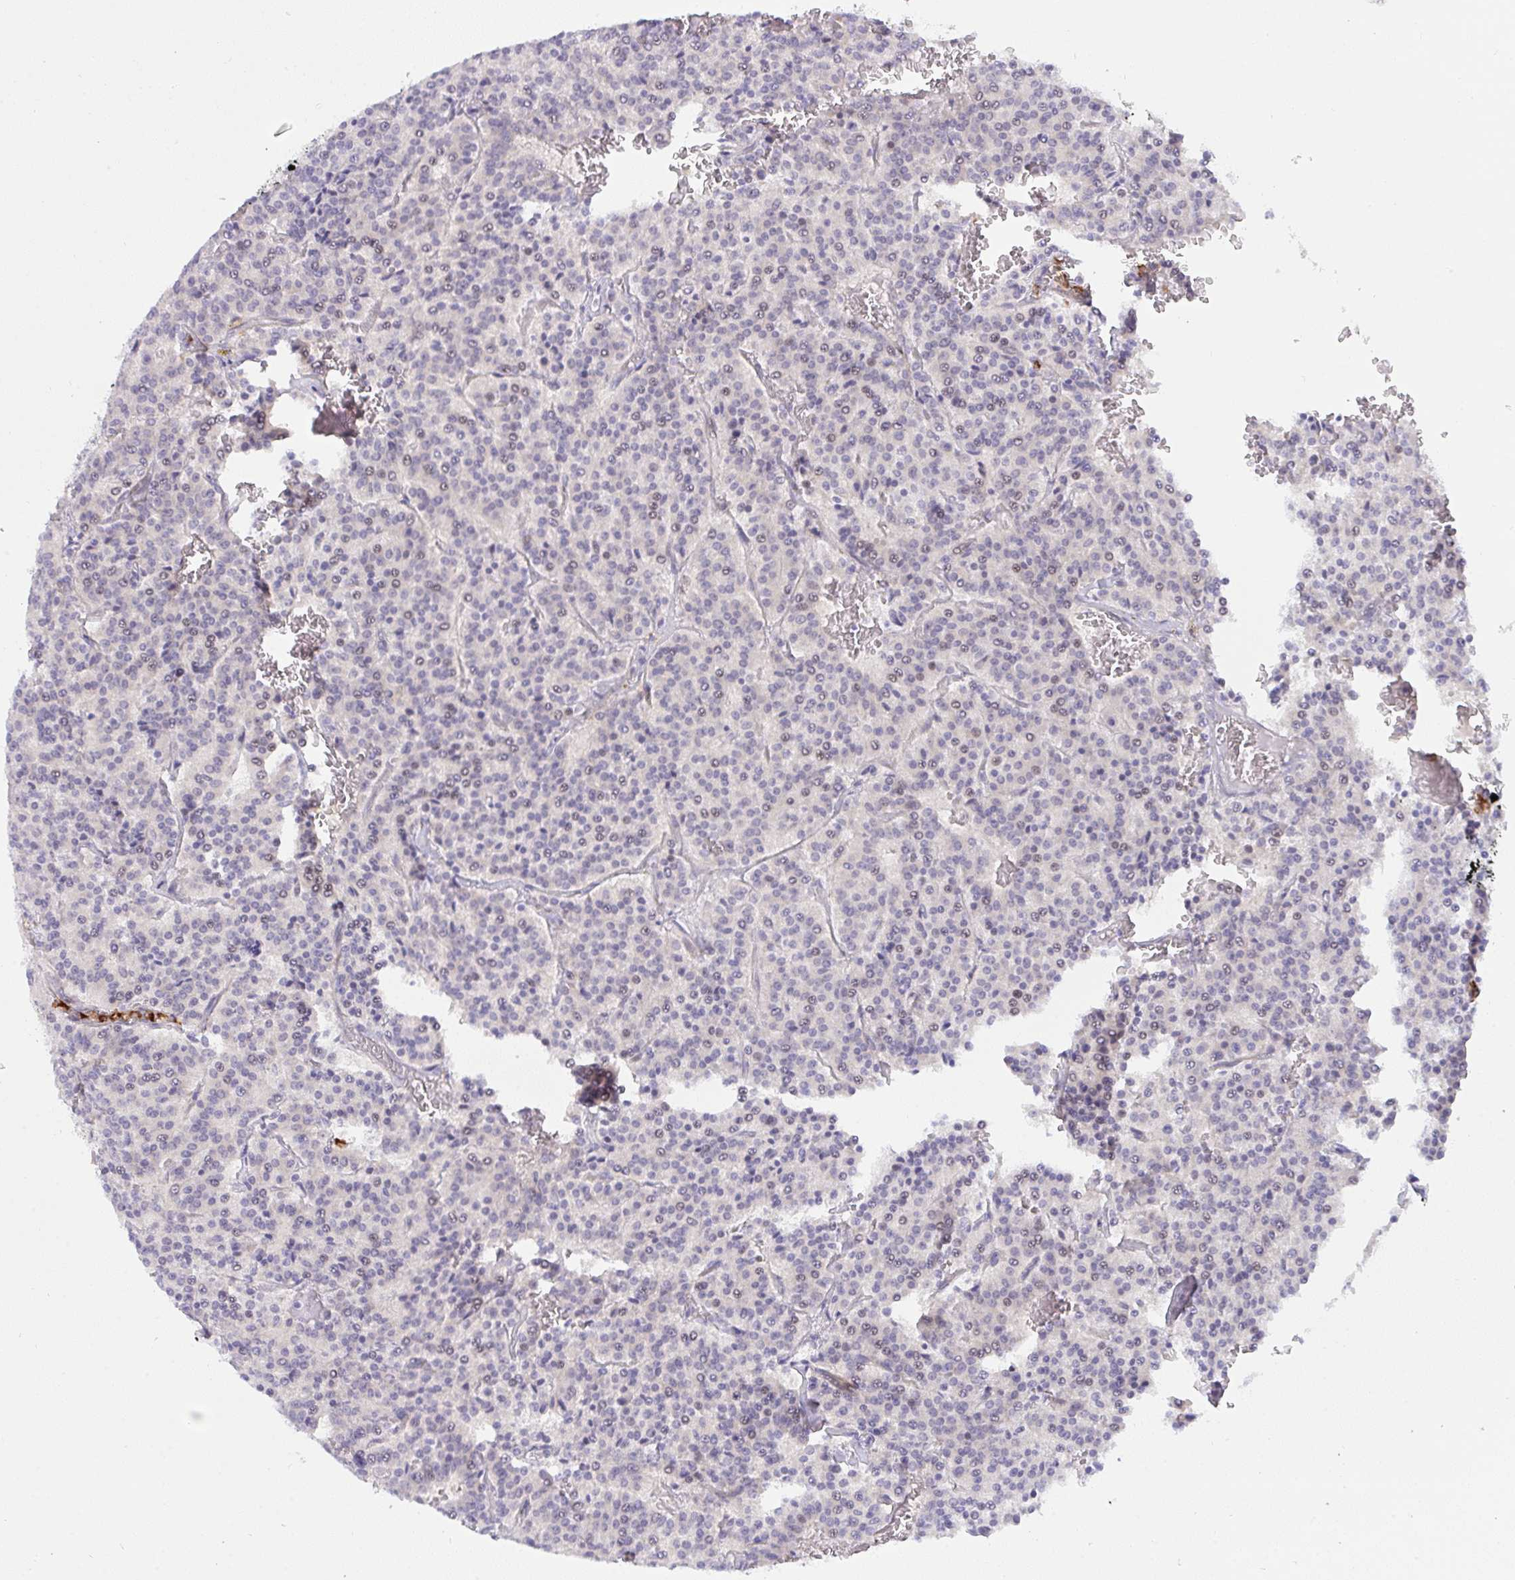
{"staining": {"intensity": "negative", "quantity": "none", "location": "none"}, "tissue": "carcinoid", "cell_type": "Tumor cells", "image_type": "cancer", "snomed": [{"axis": "morphology", "description": "Carcinoid, malignant, NOS"}, {"axis": "topography", "description": "Lung"}], "caption": "There is no significant expression in tumor cells of carcinoid. Nuclei are stained in blue.", "gene": "ZNF554", "patient": {"sex": "male", "age": 70}}